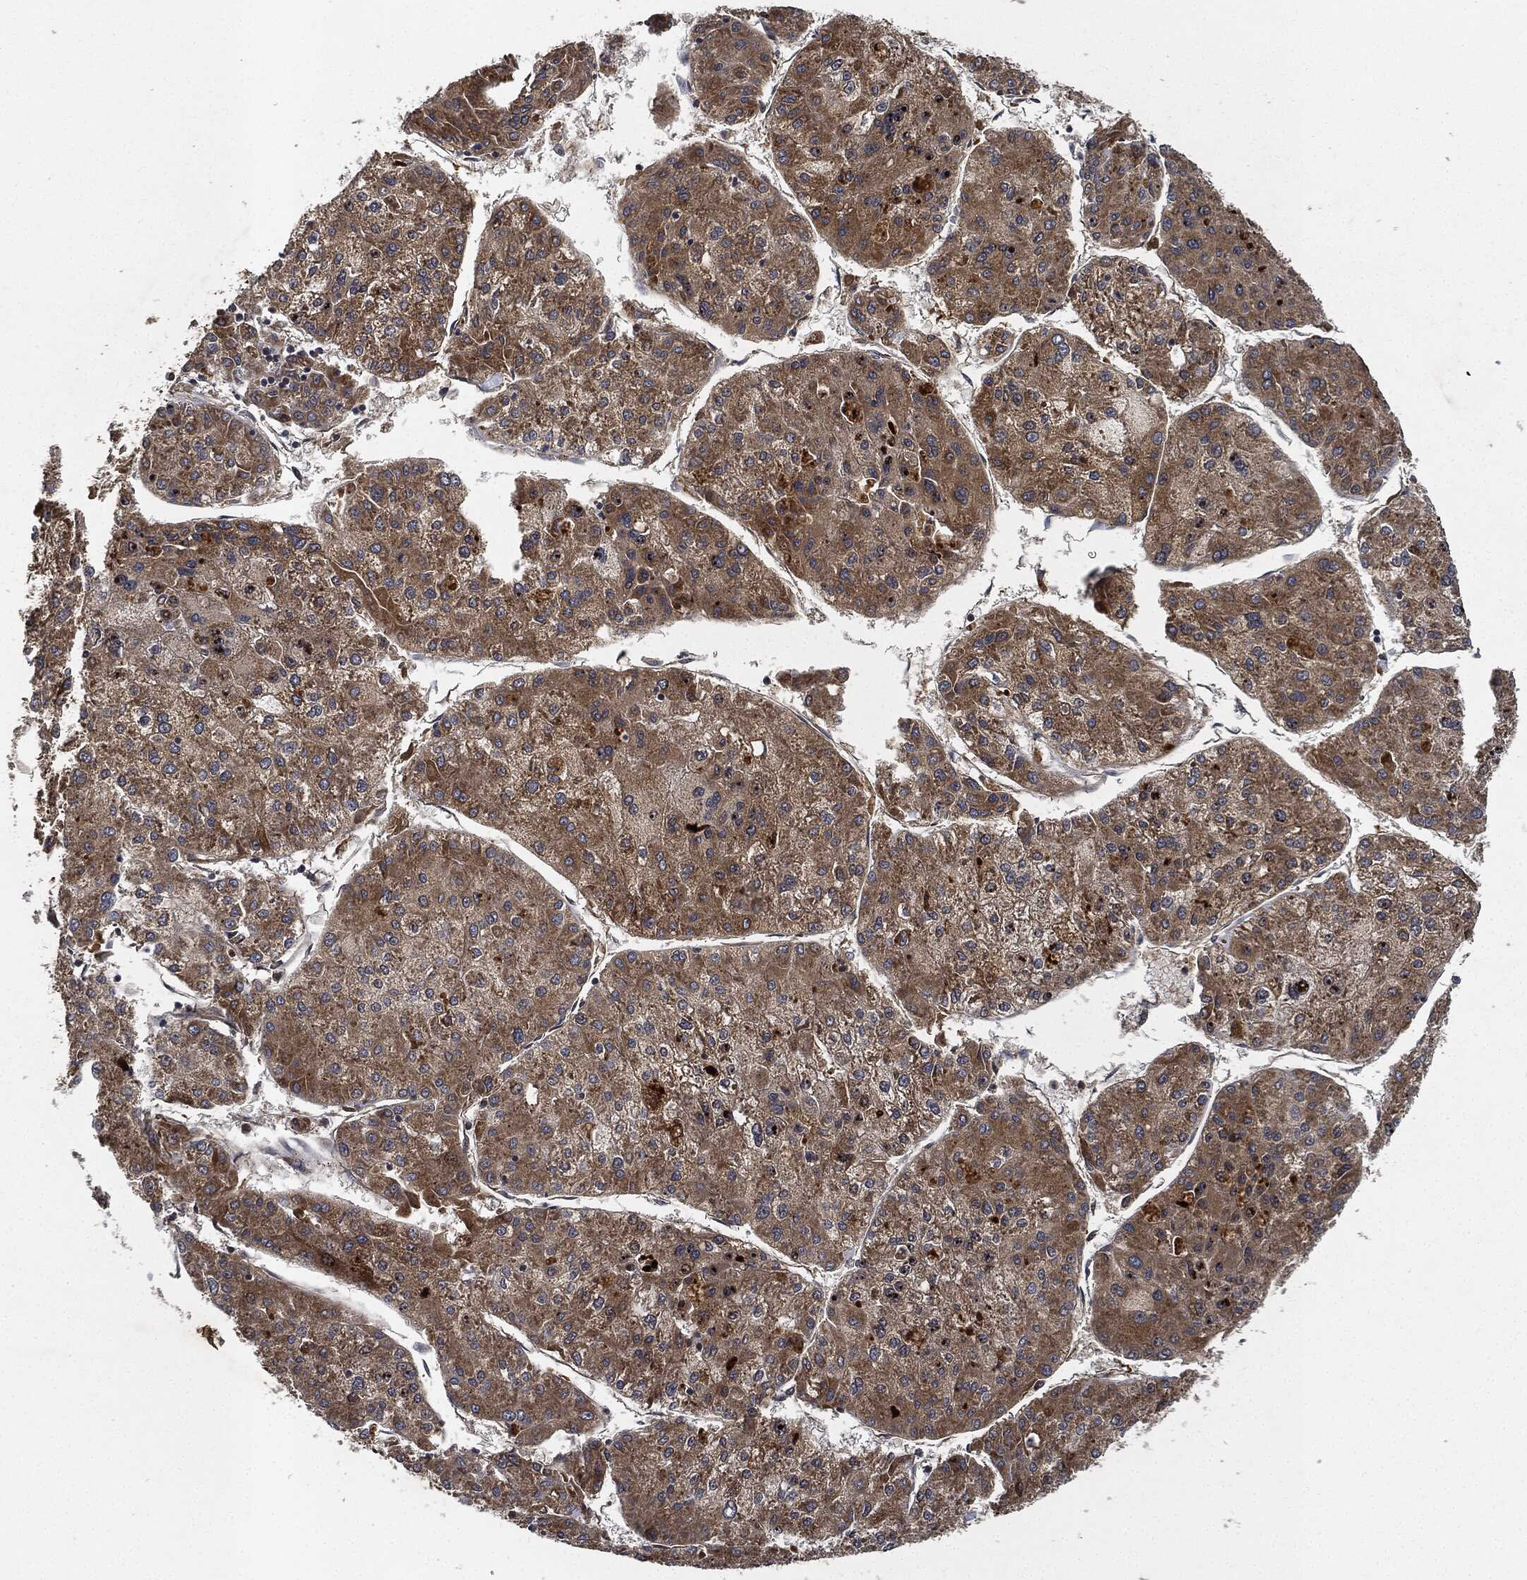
{"staining": {"intensity": "moderate", "quantity": ">75%", "location": "cytoplasmic/membranous"}, "tissue": "liver cancer", "cell_type": "Tumor cells", "image_type": "cancer", "snomed": [{"axis": "morphology", "description": "Carcinoma, Hepatocellular, NOS"}, {"axis": "topography", "description": "Liver"}], "caption": "Liver hepatocellular carcinoma was stained to show a protein in brown. There is medium levels of moderate cytoplasmic/membranous expression in approximately >75% of tumor cells.", "gene": "MLST8", "patient": {"sex": "male", "age": 43}}